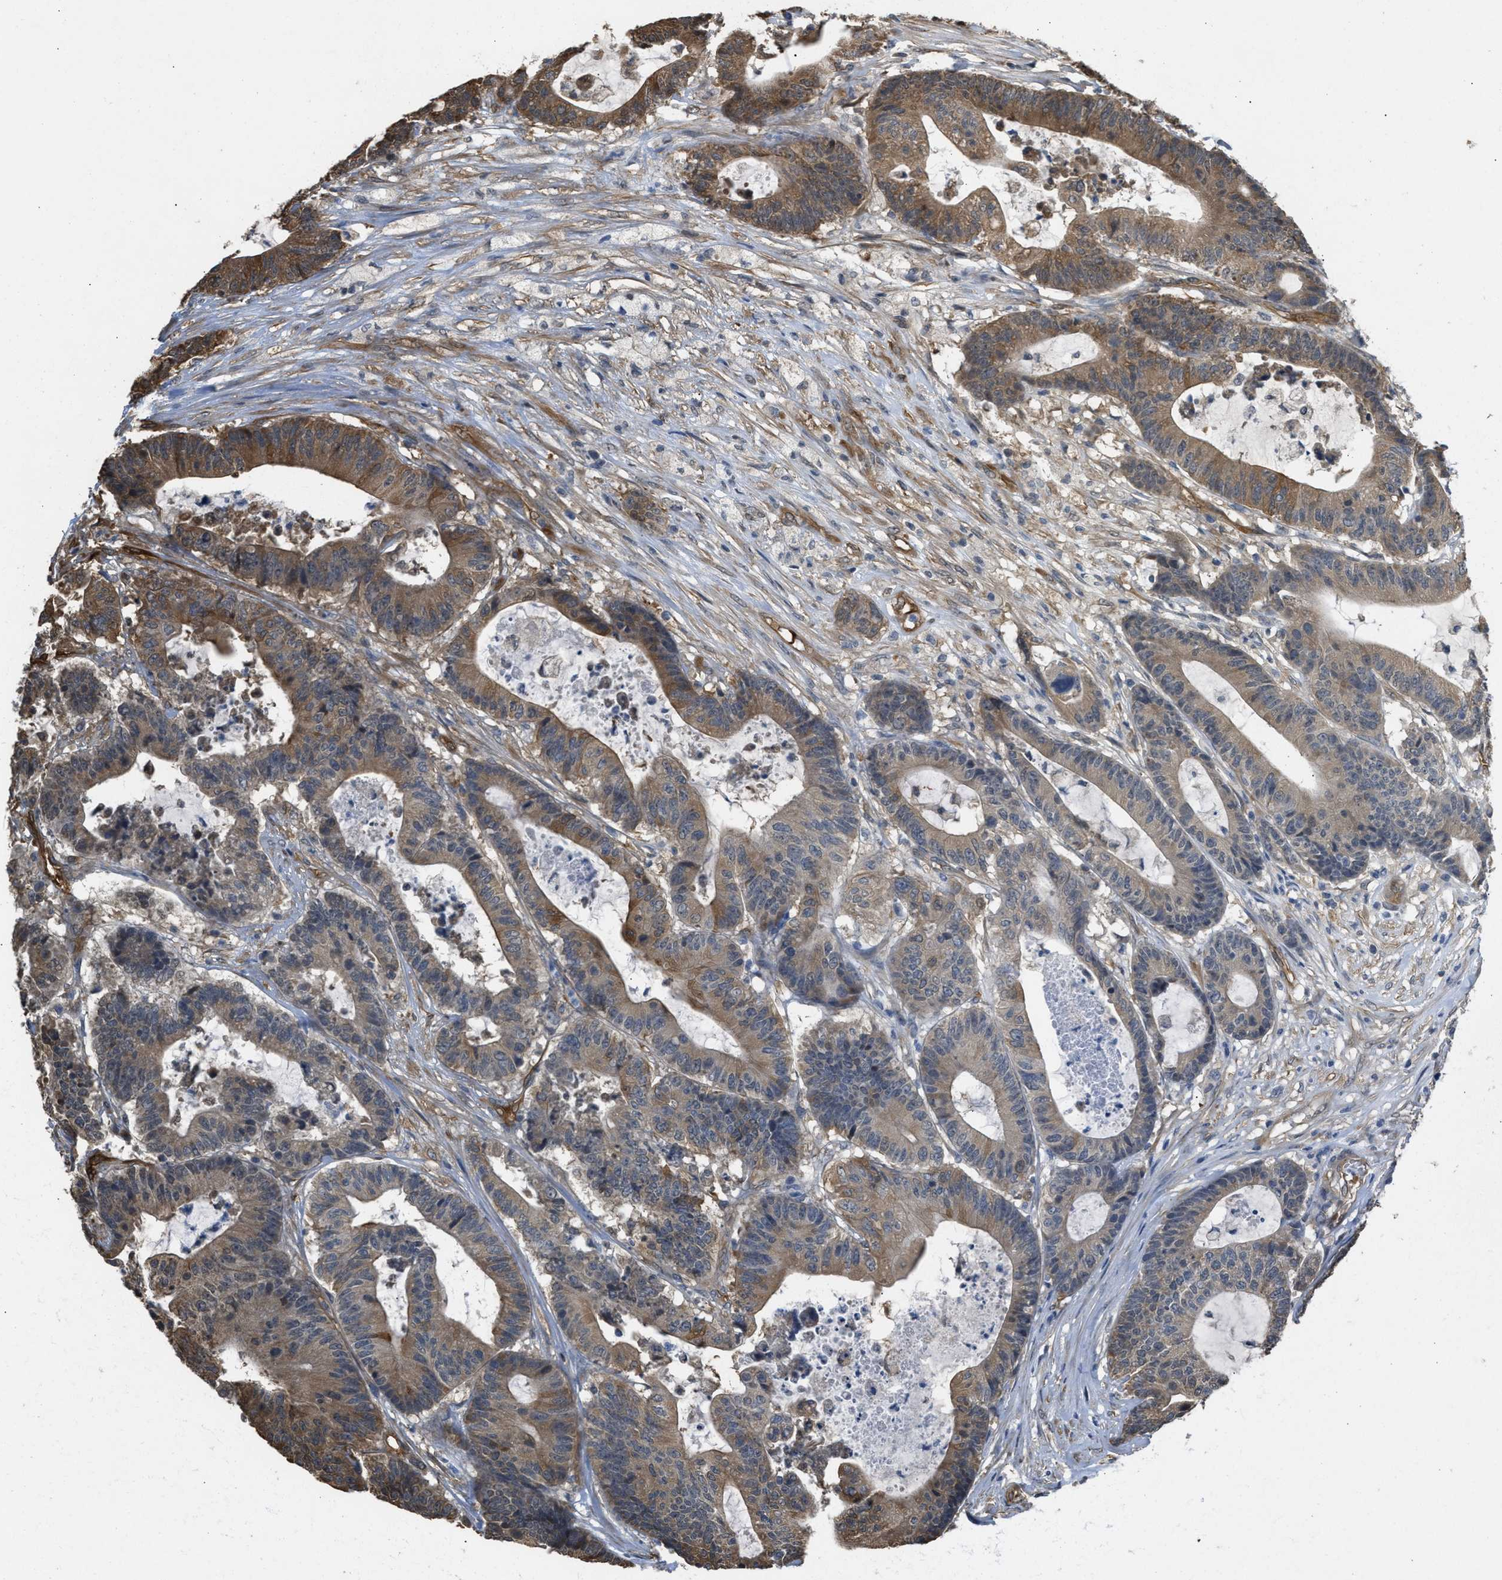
{"staining": {"intensity": "moderate", "quantity": ">75%", "location": "cytoplasmic/membranous"}, "tissue": "colorectal cancer", "cell_type": "Tumor cells", "image_type": "cancer", "snomed": [{"axis": "morphology", "description": "Adenocarcinoma, NOS"}, {"axis": "topography", "description": "Colon"}], "caption": "This histopathology image shows immunohistochemistry (IHC) staining of colorectal cancer, with medium moderate cytoplasmic/membranous positivity in approximately >75% of tumor cells.", "gene": "BAG3", "patient": {"sex": "female", "age": 84}}